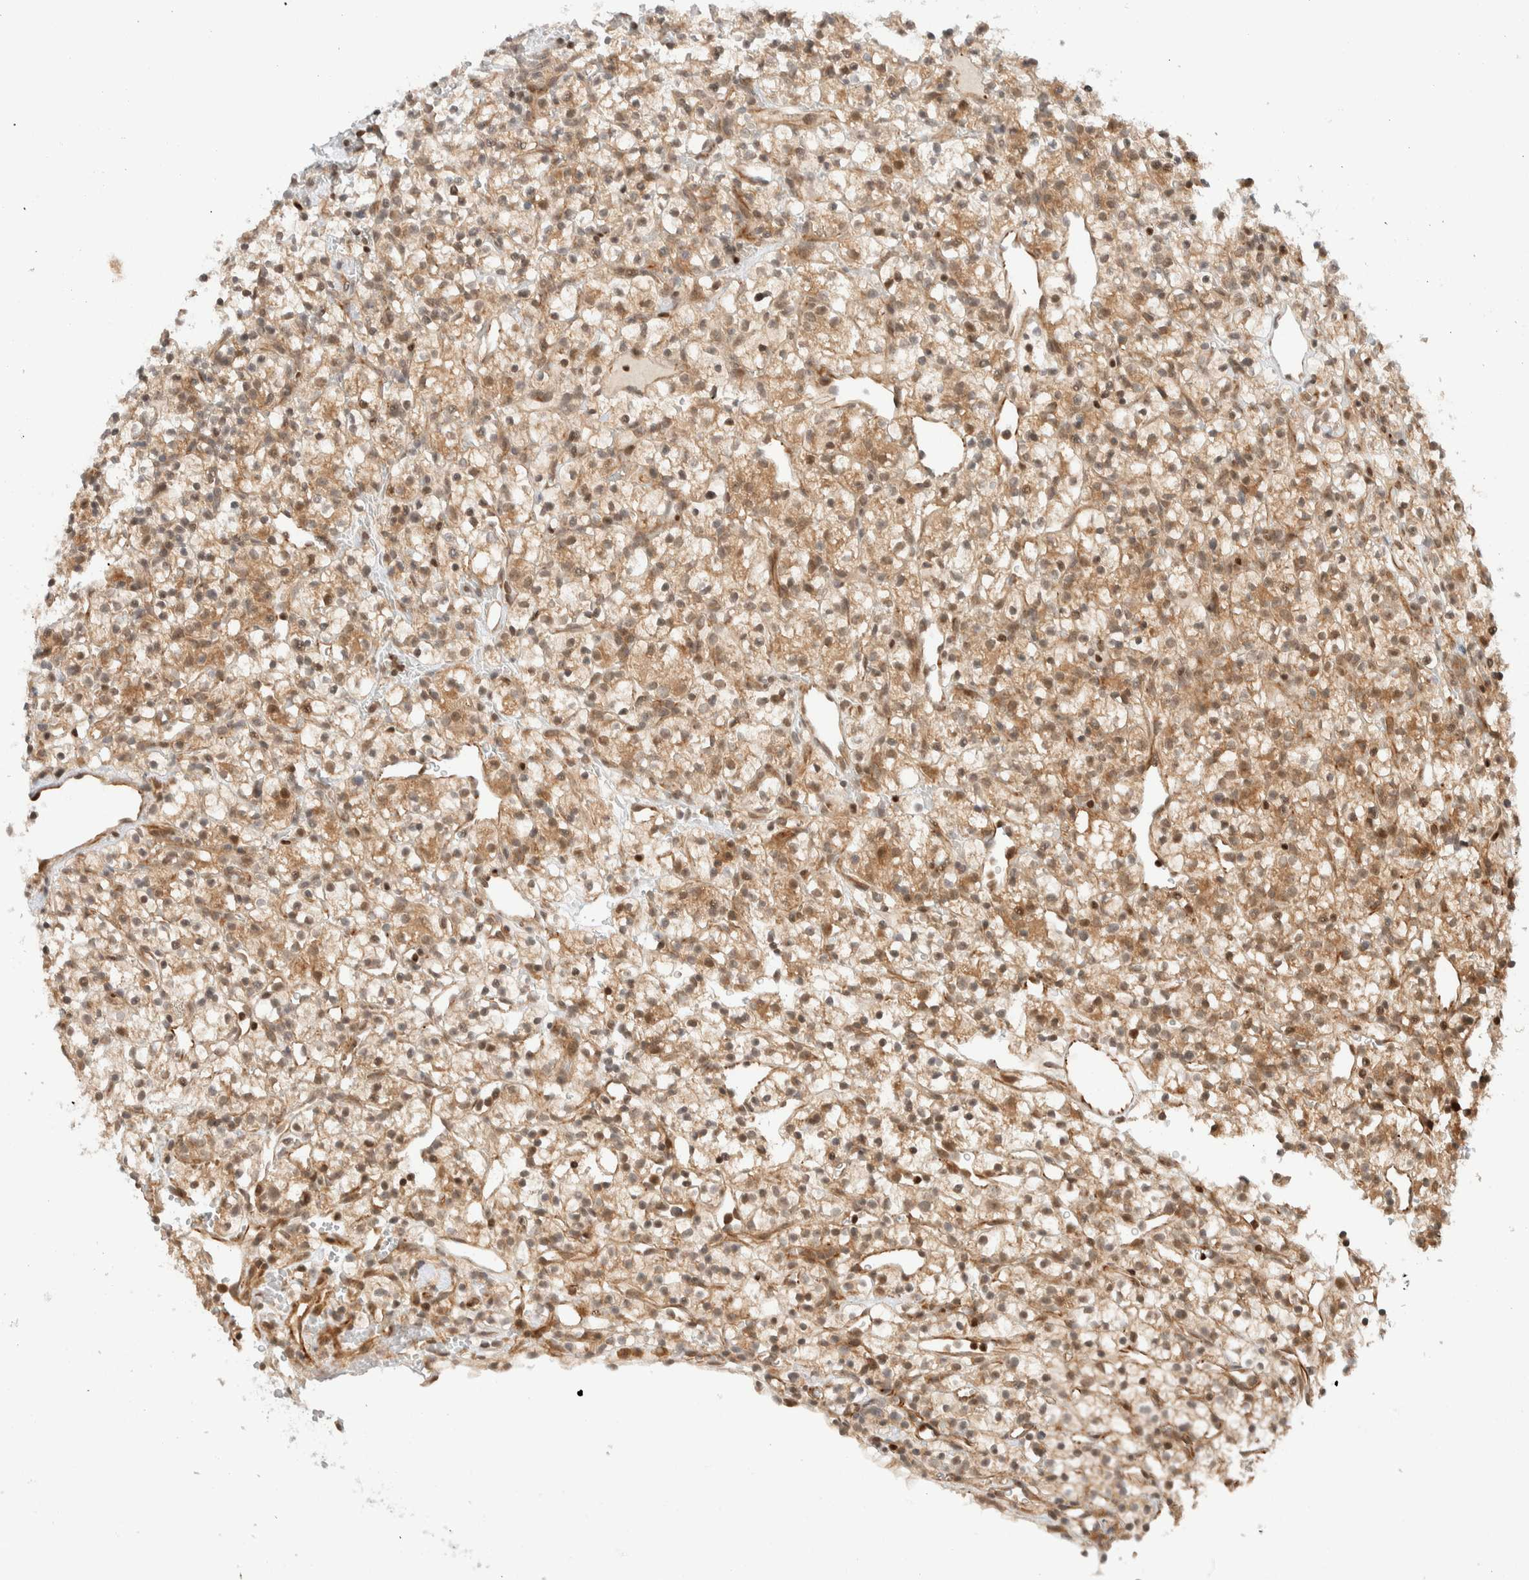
{"staining": {"intensity": "moderate", "quantity": ">75%", "location": "cytoplasmic/membranous,nuclear"}, "tissue": "renal cancer", "cell_type": "Tumor cells", "image_type": "cancer", "snomed": [{"axis": "morphology", "description": "Adenocarcinoma, NOS"}, {"axis": "topography", "description": "Kidney"}], "caption": "Tumor cells show medium levels of moderate cytoplasmic/membranous and nuclear staining in about >75% of cells in human renal cancer.", "gene": "C8orf76", "patient": {"sex": "female", "age": 57}}